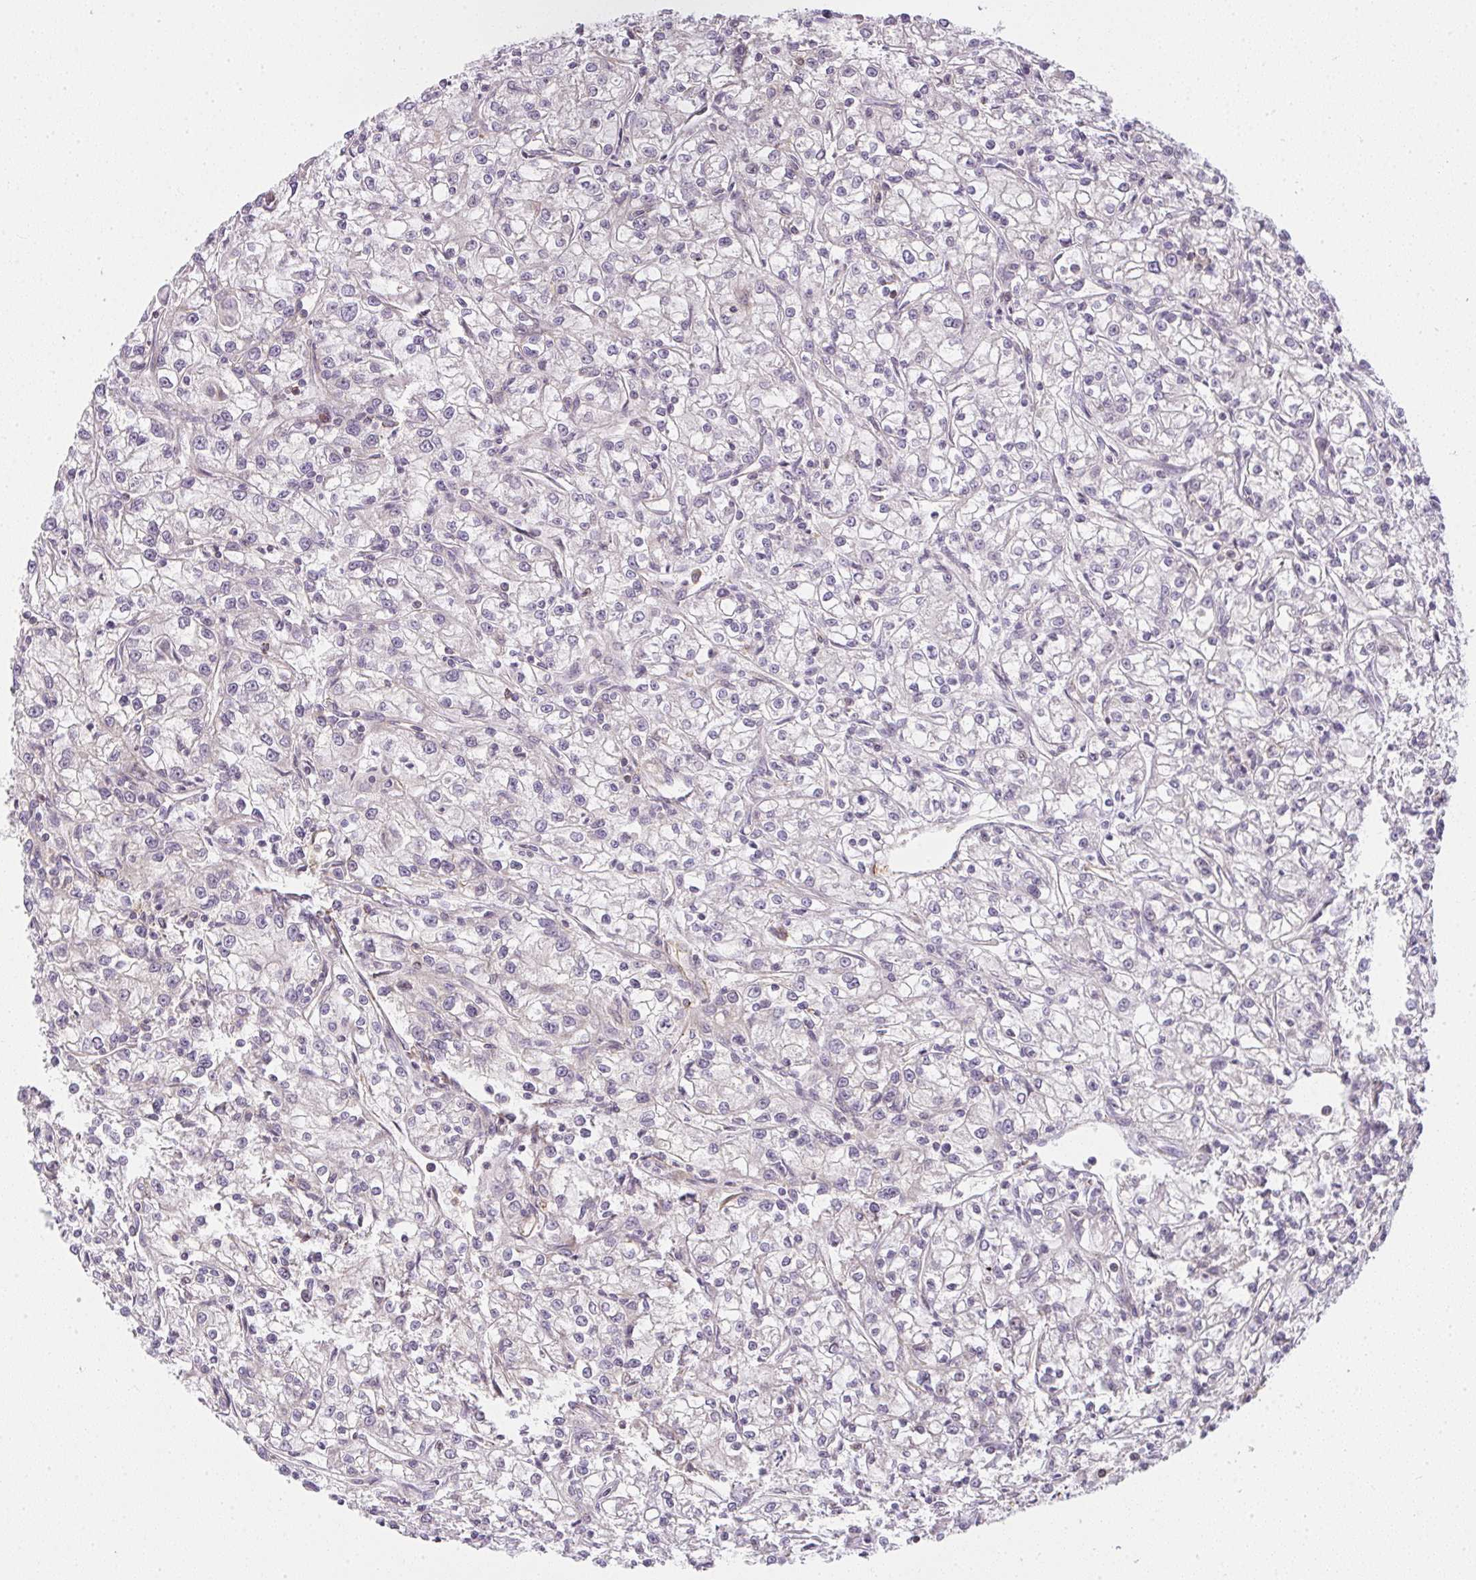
{"staining": {"intensity": "negative", "quantity": "none", "location": "none"}, "tissue": "renal cancer", "cell_type": "Tumor cells", "image_type": "cancer", "snomed": [{"axis": "morphology", "description": "Adenocarcinoma, NOS"}, {"axis": "topography", "description": "Kidney"}], "caption": "Immunohistochemistry of adenocarcinoma (renal) exhibits no staining in tumor cells. (Immunohistochemistry (ihc), brightfield microscopy, high magnification).", "gene": "SULF1", "patient": {"sex": "female", "age": 59}}